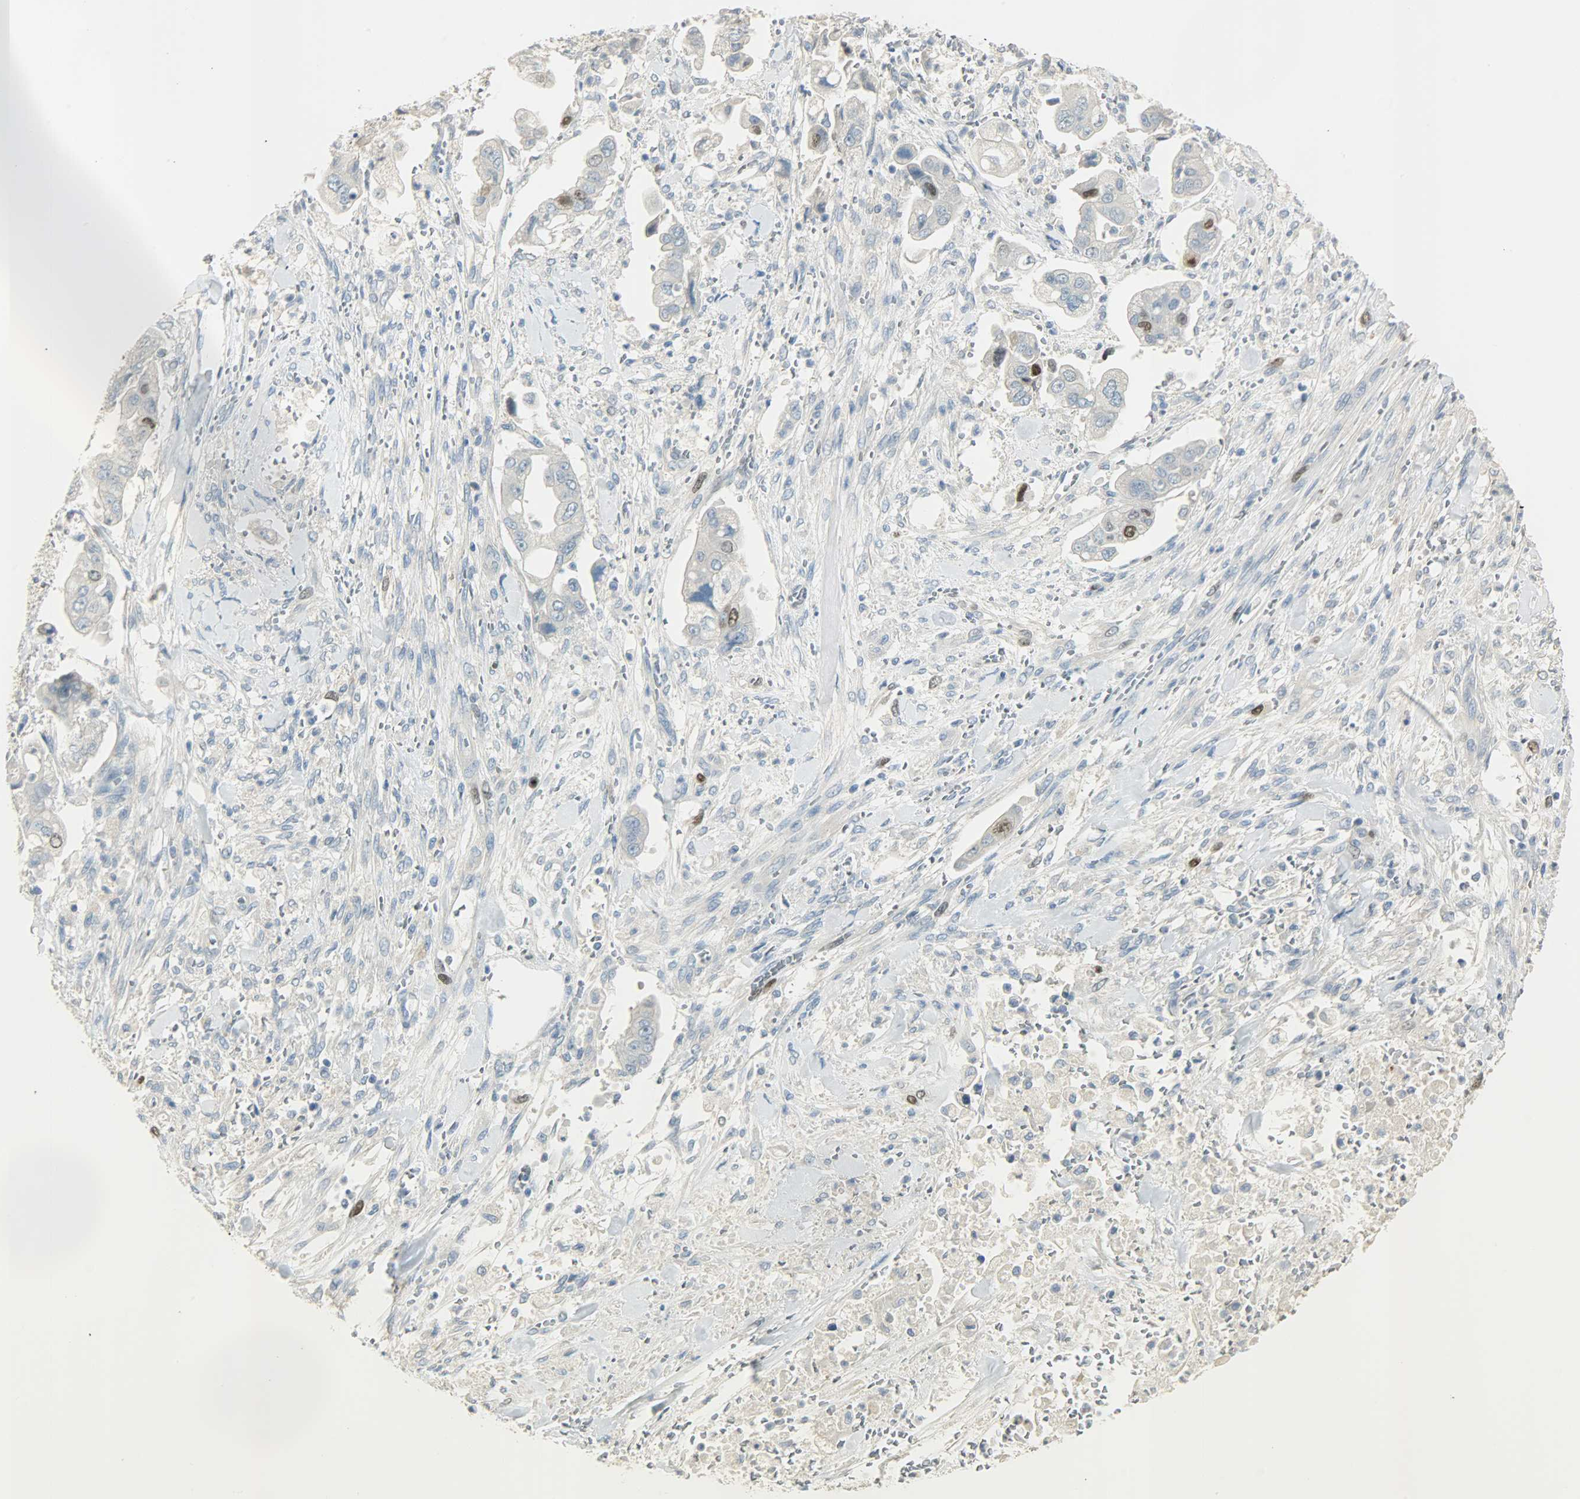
{"staining": {"intensity": "strong", "quantity": "<25%", "location": "nuclear"}, "tissue": "stomach cancer", "cell_type": "Tumor cells", "image_type": "cancer", "snomed": [{"axis": "morphology", "description": "Adenocarcinoma, NOS"}, {"axis": "topography", "description": "Stomach"}], "caption": "Protein staining of stomach cancer (adenocarcinoma) tissue shows strong nuclear positivity in about <25% of tumor cells. Using DAB (brown) and hematoxylin (blue) stains, captured at high magnification using brightfield microscopy.", "gene": "TPX2", "patient": {"sex": "male", "age": 62}}